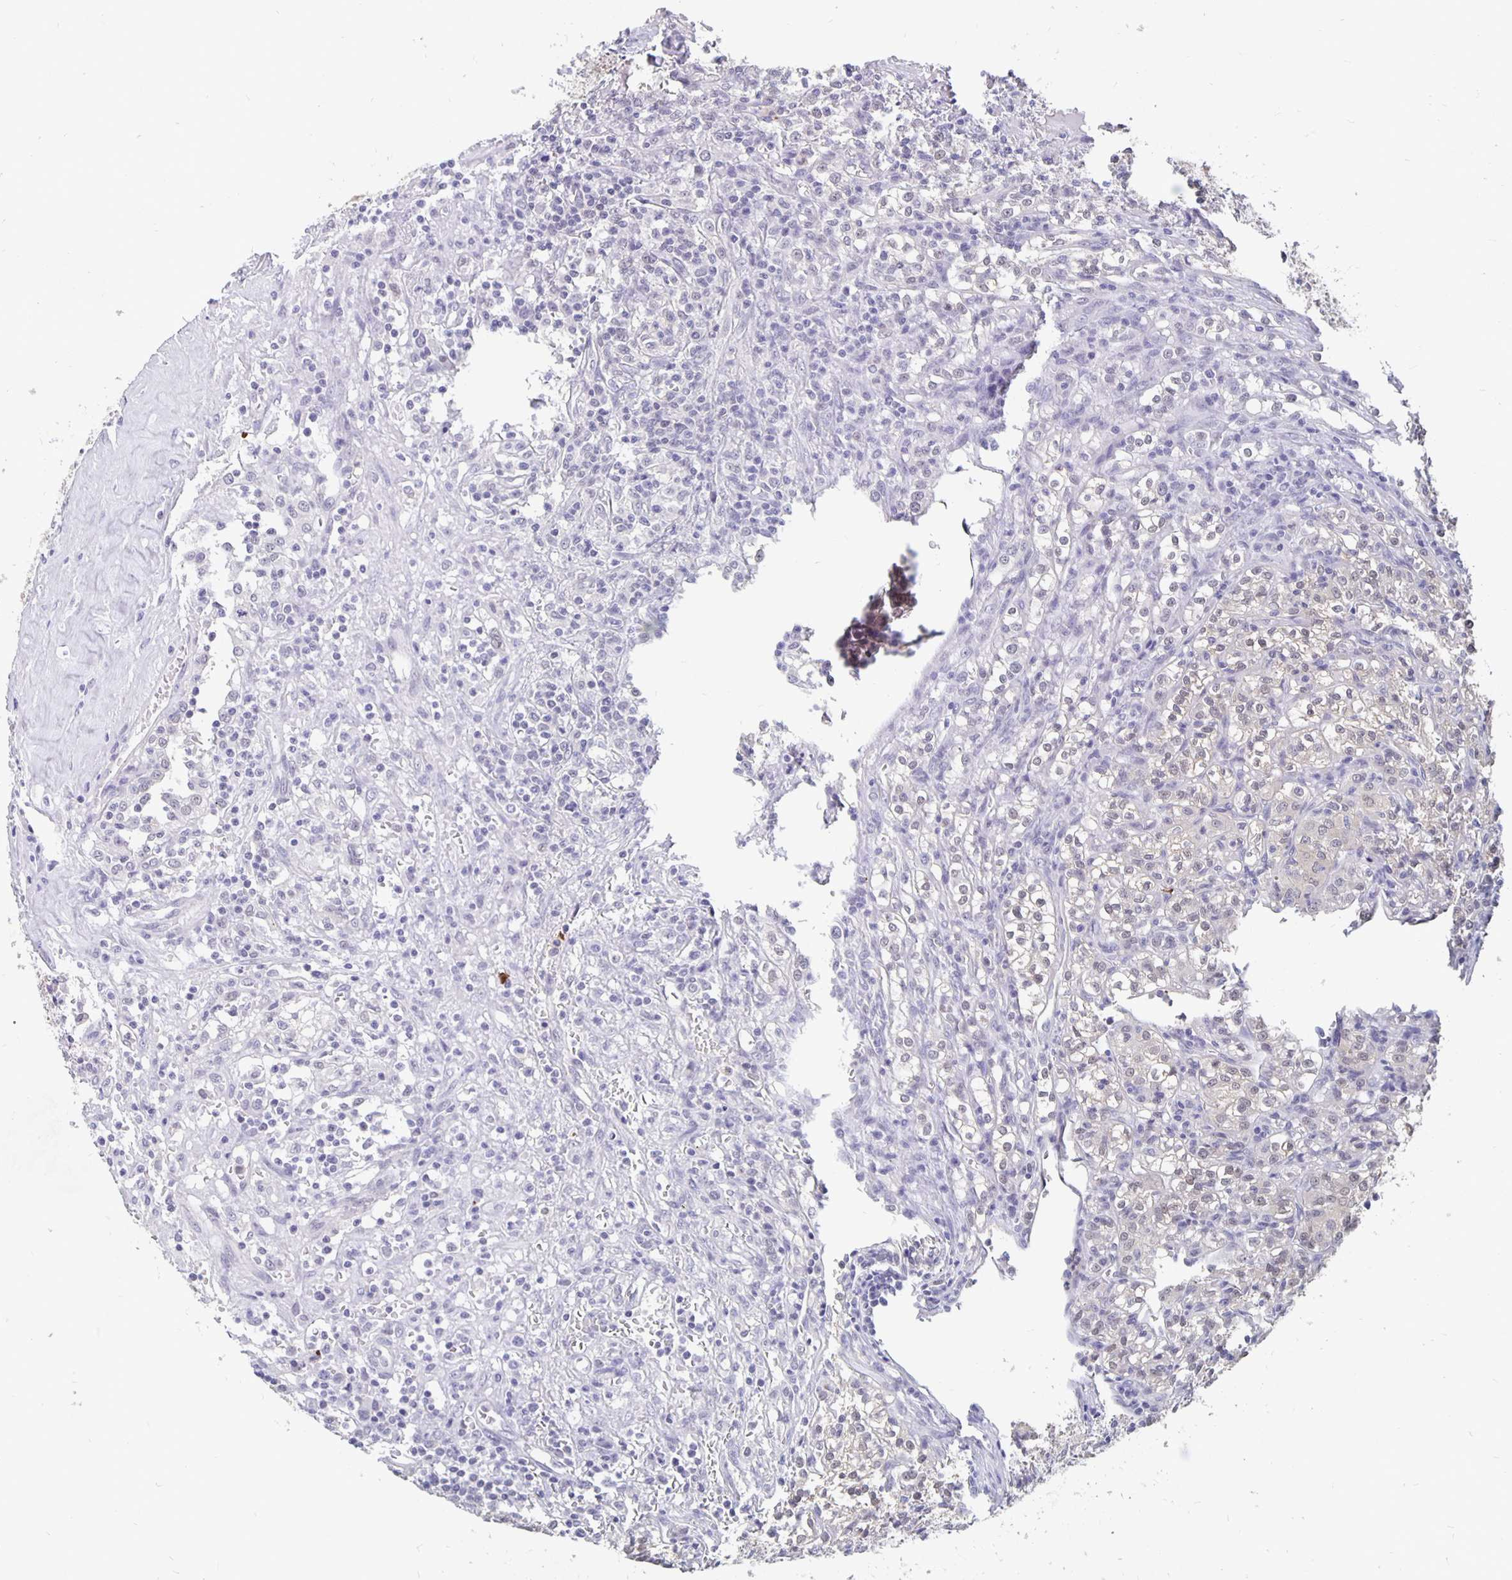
{"staining": {"intensity": "weak", "quantity": "<25%", "location": "nuclear"}, "tissue": "renal cancer", "cell_type": "Tumor cells", "image_type": "cancer", "snomed": [{"axis": "morphology", "description": "Adenocarcinoma, NOS"}, {"axis": "topography", "description": "Kidney"}], "caption": "Tumor cells are negative for protein expression in human renal cancer (adenocarcinoma). (DAB (3,3'-diaminobenzidine) immunohistochemistry with hematoxylin counter stain).", "gene": "ZNF691", "patient": {"sex": "male", "age": 36}}